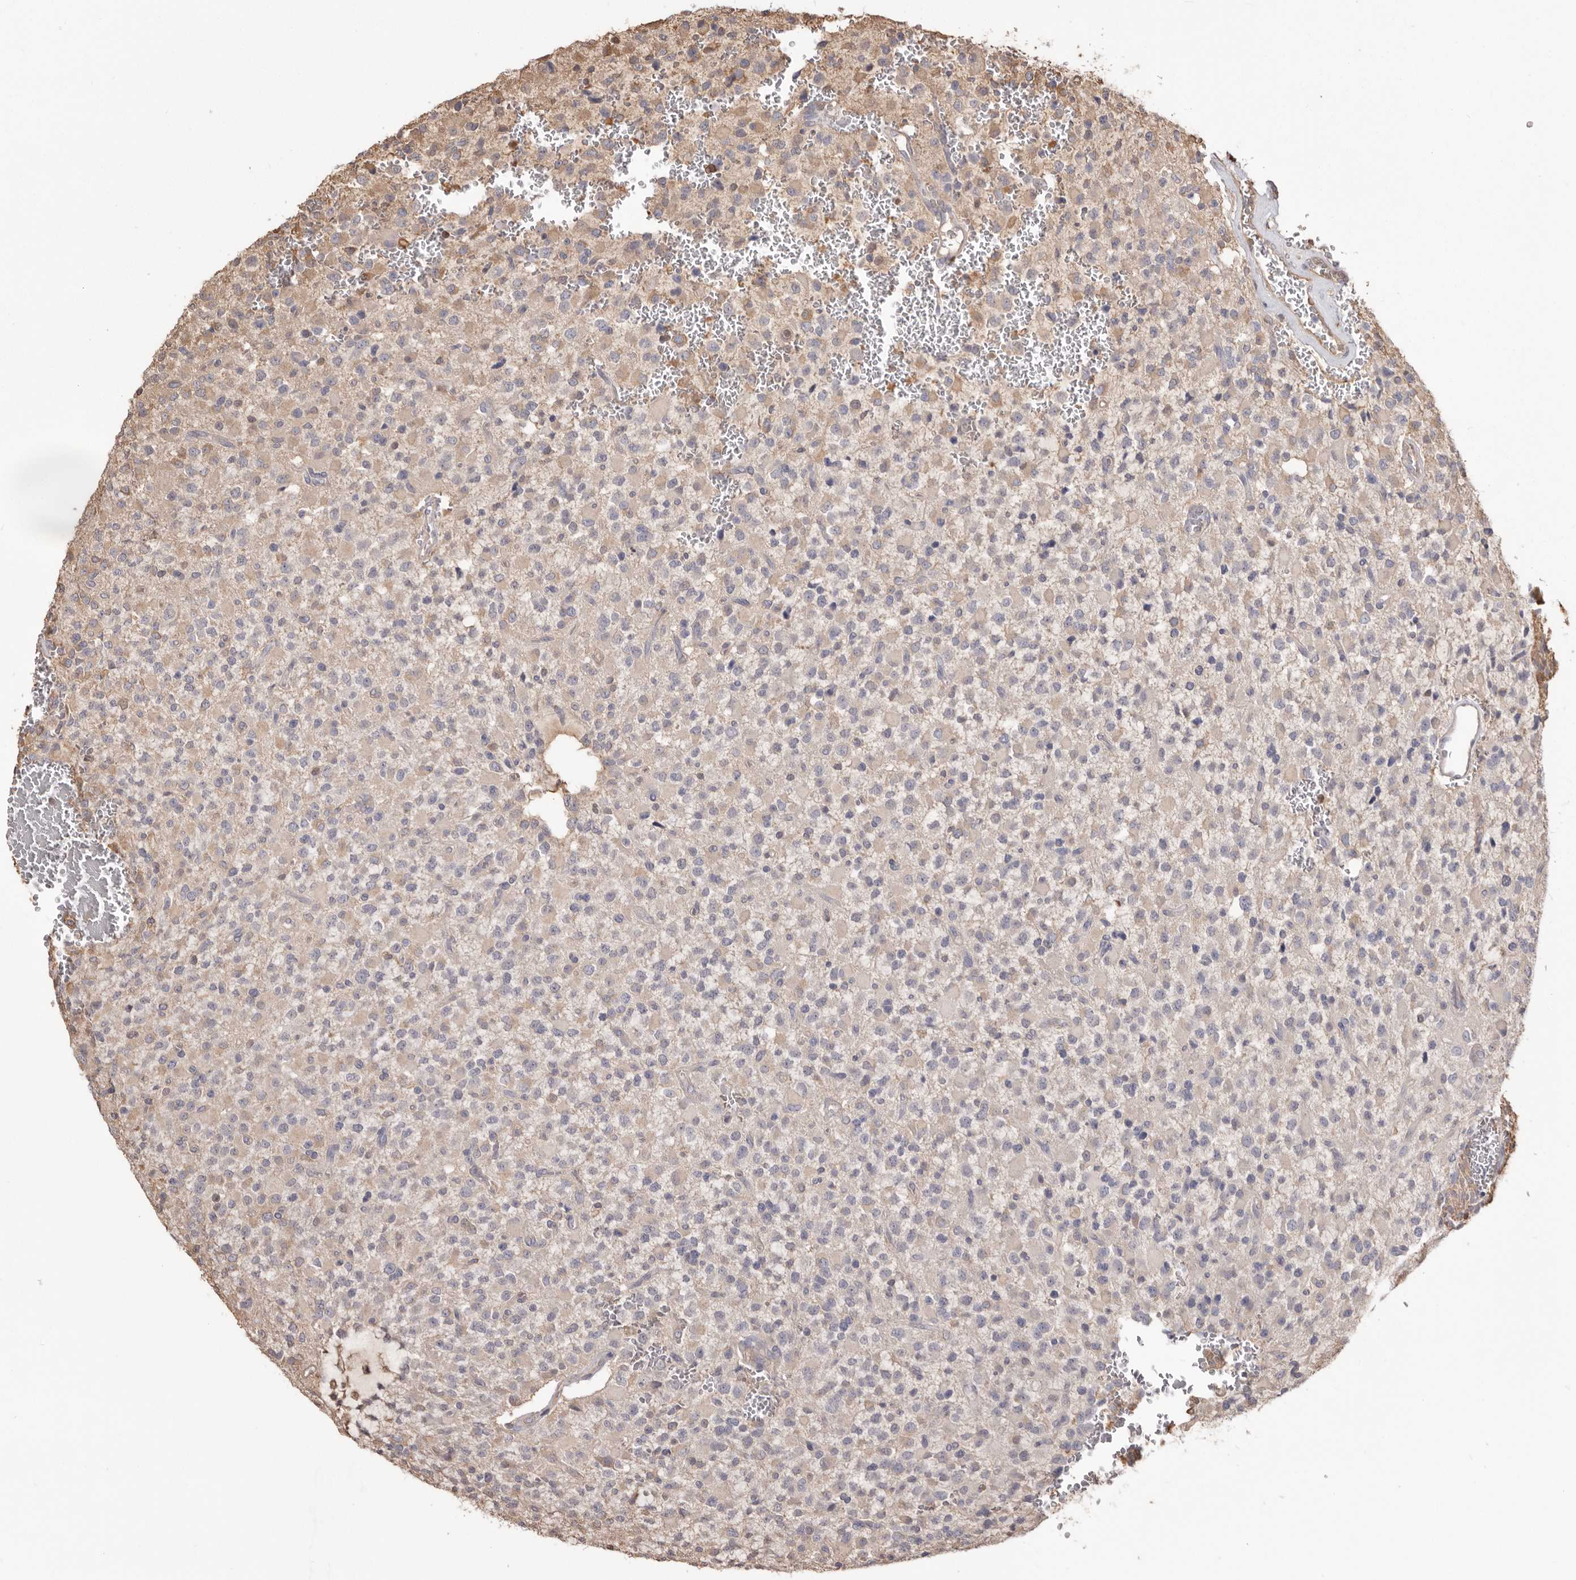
{"staining": {"intensity": "weak", "quantity": "<25%", "location": "cytoplasmic/membranous"}, "tissue": "glioma", "cell_type": "Tumor cells", "image_type": "cancer", "snomed": [{"axis": "morphology", "description": "Glioma, malignant, High grade"}, {"axis": "topography", "description": "Brain"}], "caption": "DAB immunohistochemical staining of malignant glioma (high-grade) shows no significant staining in tumor cells.", "gene": "PKM", "patient": {"sex": "male", "age": 34}}